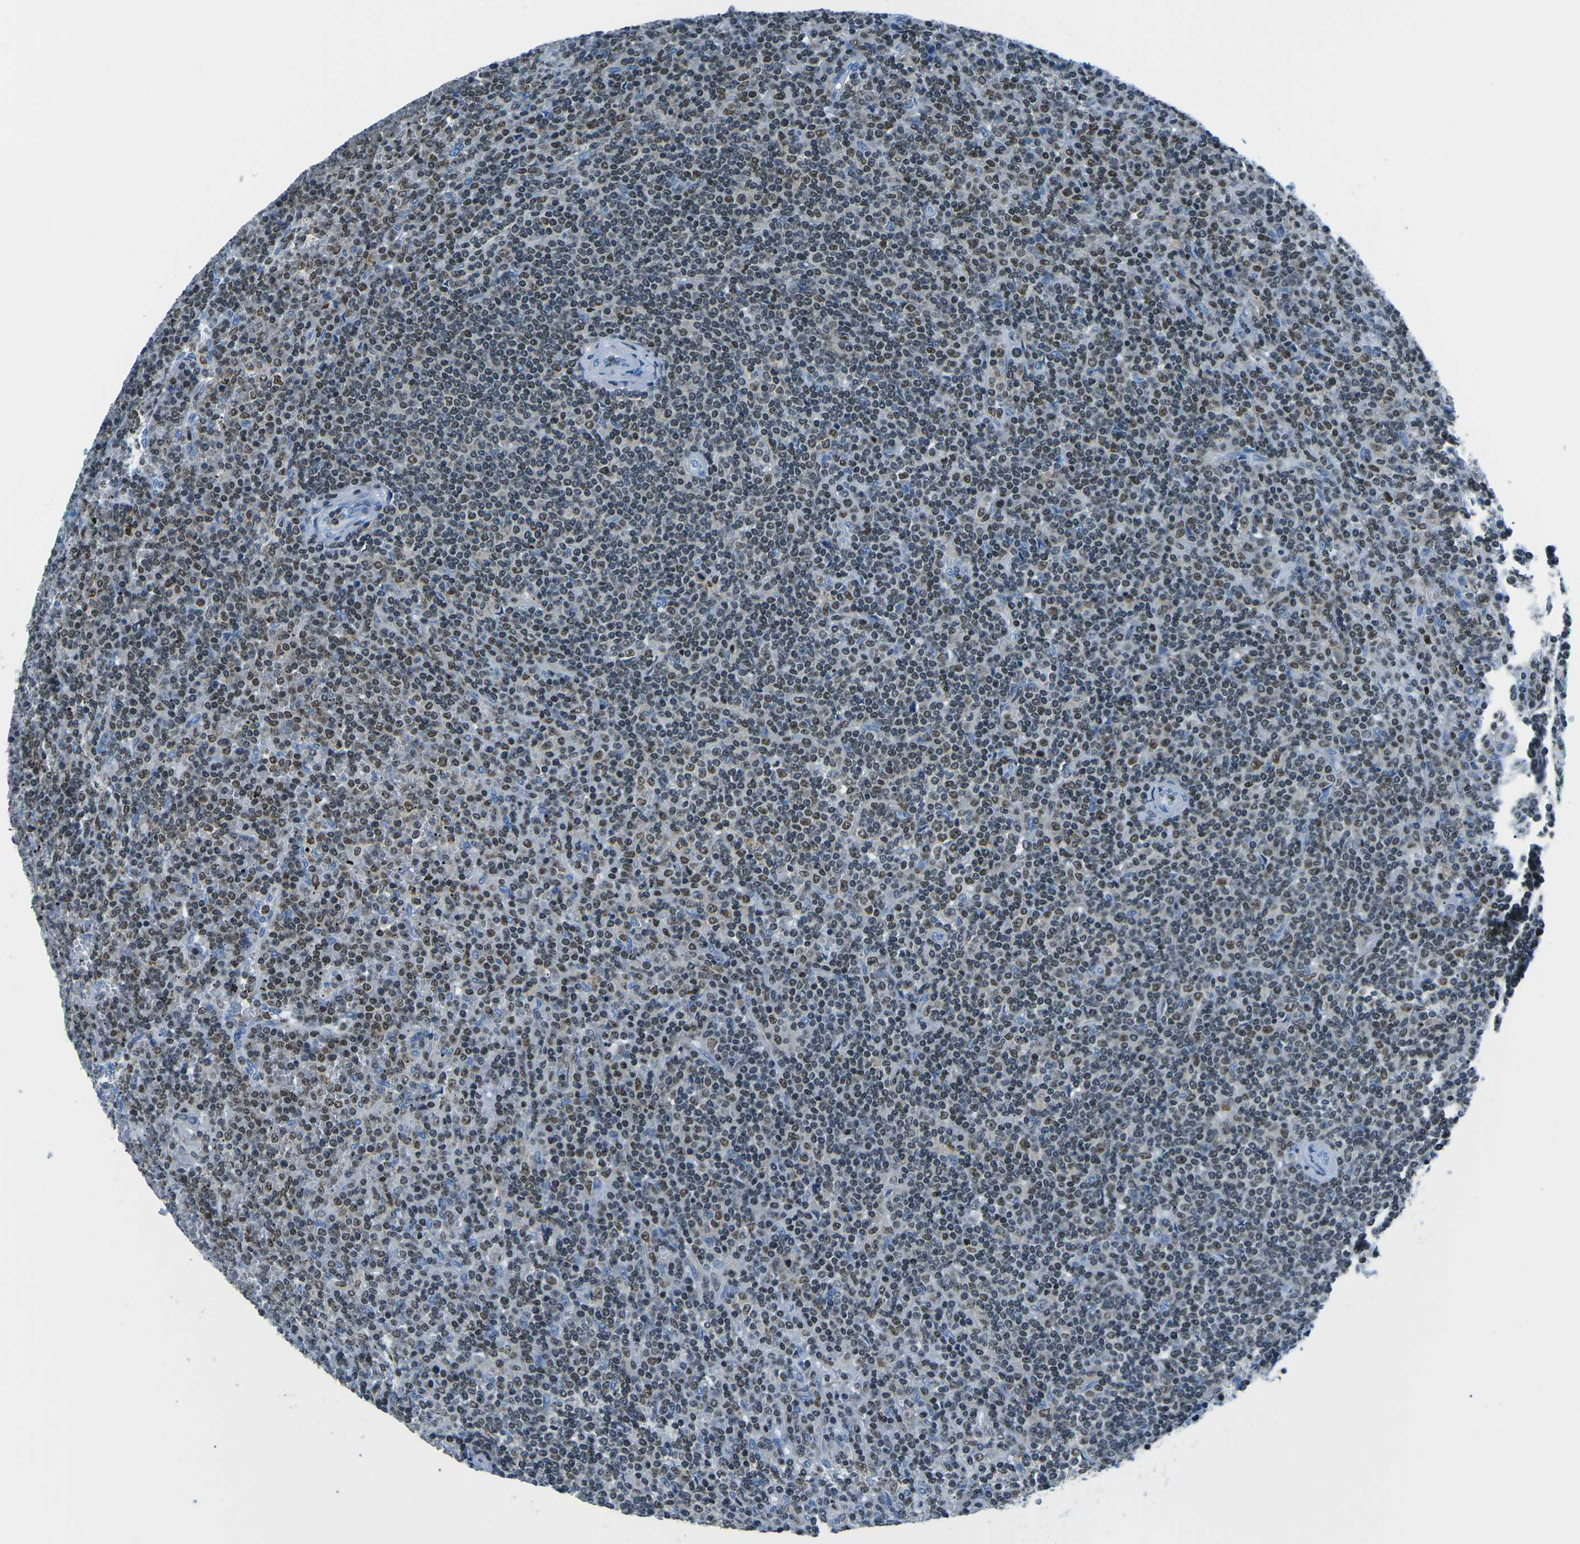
{"staining": {"intensity": "moderate", "quantity": ">75%", "location": "nuclear"}, "tissue": "lymphoma", "cell_type": "Tumor cells", "image_type": "cancer", "snomed": [{"axis": "morphology", "description": "Malignant lymphoma, non-Hodgkin's type, Low grade"}, {"axis": "topography", "description": "Spleen"}], "caption": "Protein staining by IHC demonstrates moderate nuclear staining in about >75% of tumor cells in lymphoma.", "gene": "CELF2", "patient": {"sex": "female", "age": 19}}